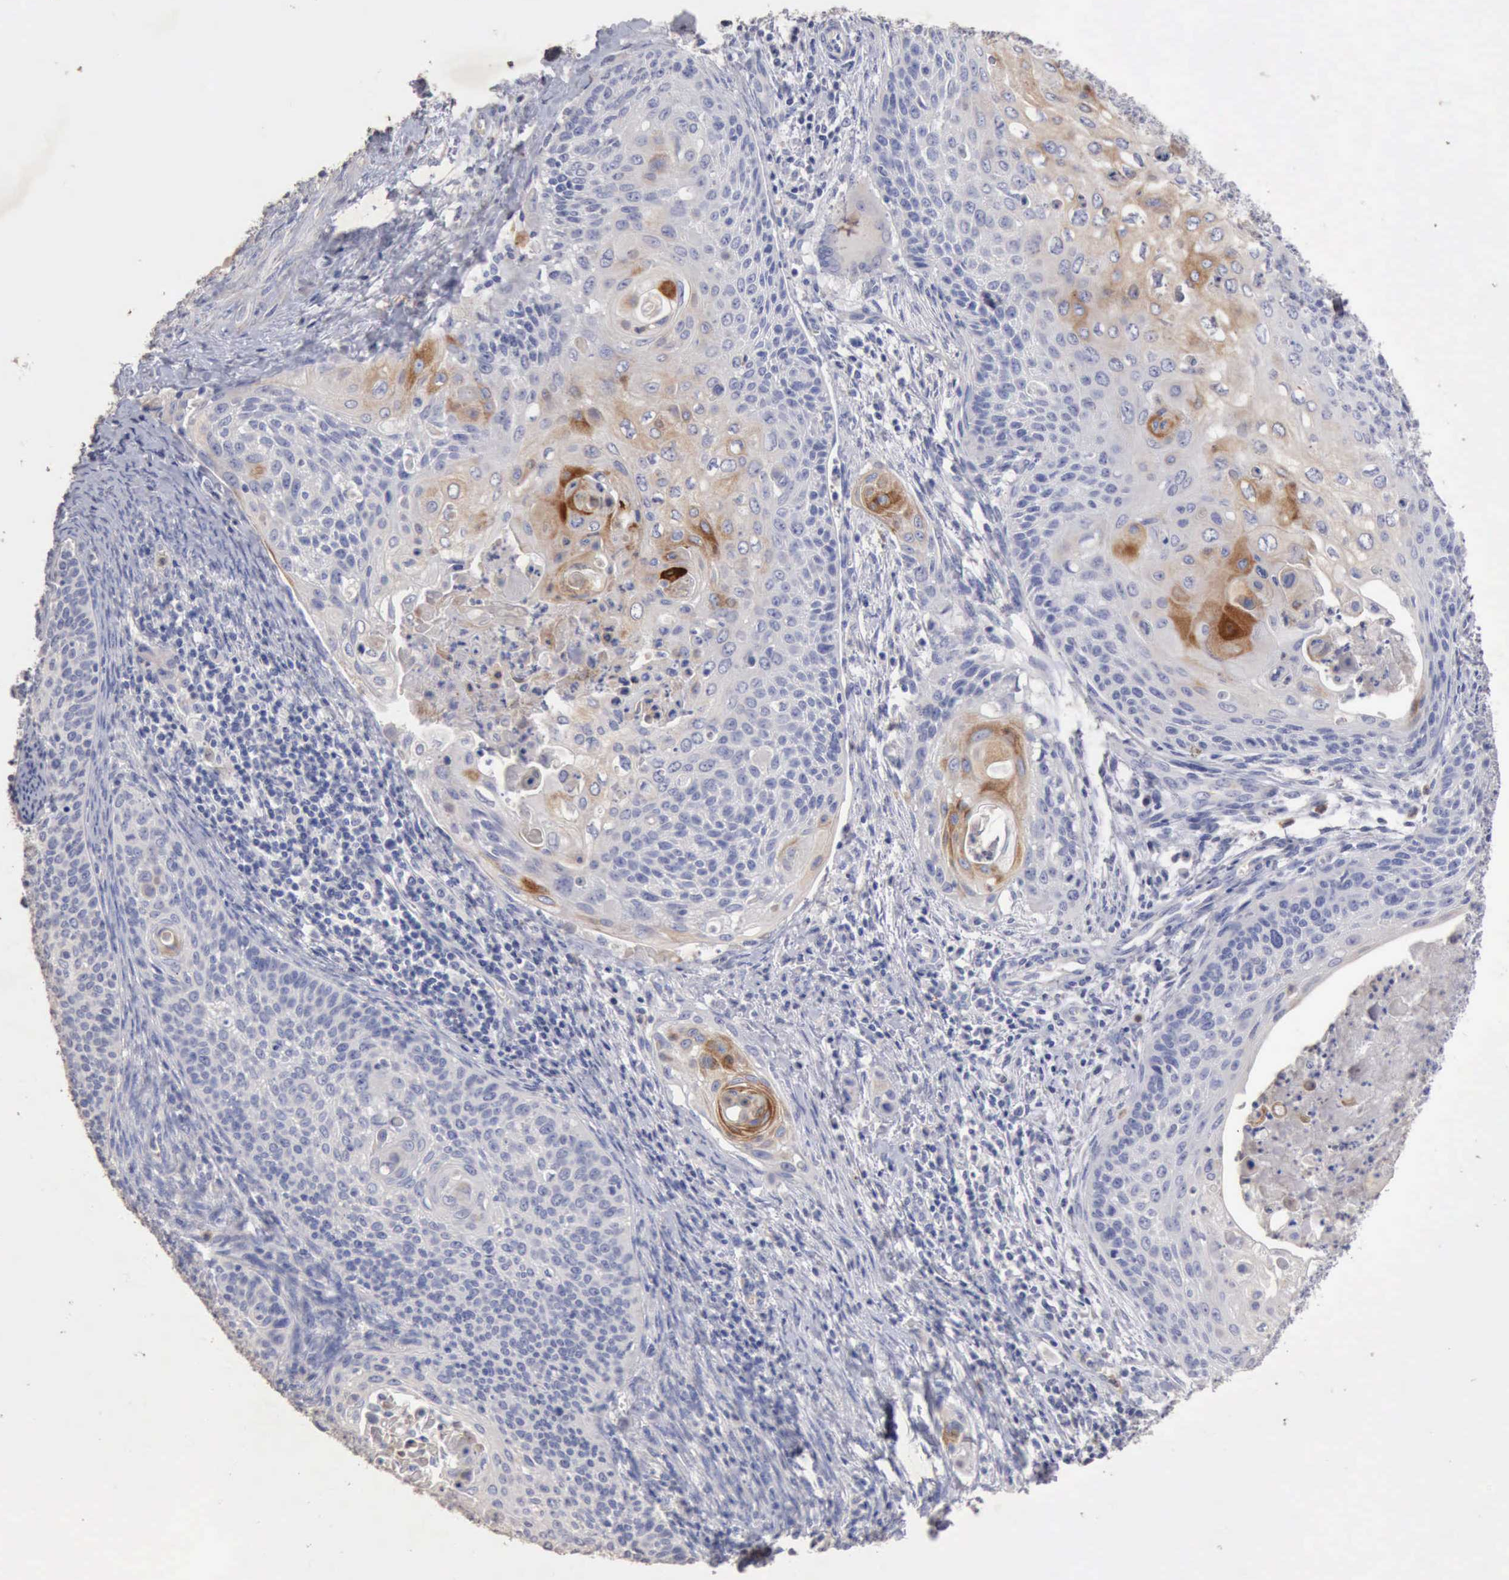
{"staining": {"intensity": "moderate", "quantity": "<25%", "location": "cytoplasmic/membranous"}, "tissue": "cervical cancer", "cell_type": "Tumor cells", "image_type": "cancer", "snomed": [{"axis": "morphology", "description": "Squamous cell carcinoma, NOS"}, {"axis": "topography", "description": "Cervix"}], "caption": "A histopathology image of human squamous cell carcinoma (cervical) stained for a protein reveals moderate cytoplasmic/membranous brown staining in tumor cells.", "gene": "KRT6B", "patient": {"sex": "female", "age": 33}}